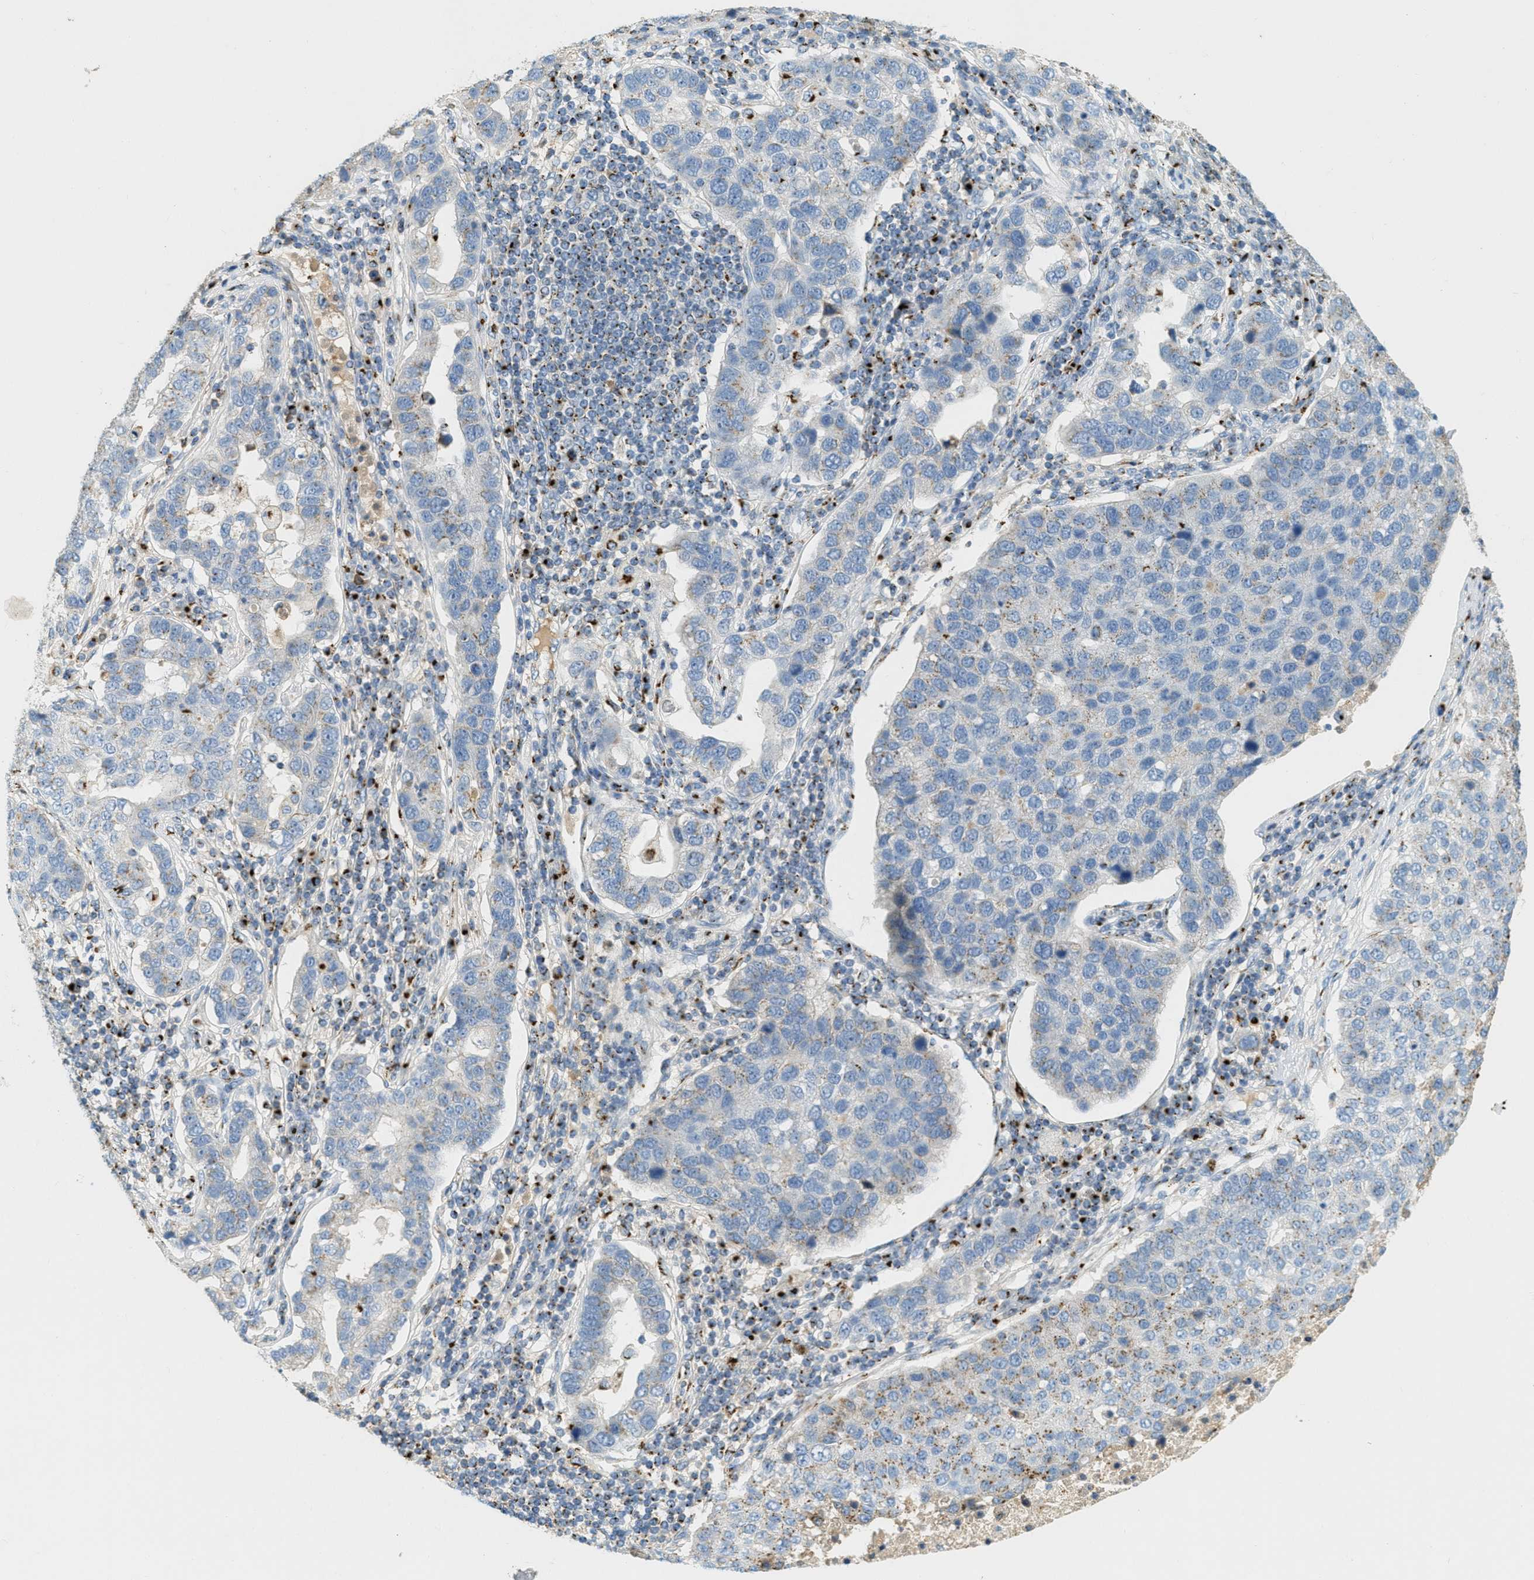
{"staining": {"intensity": "moderate", "quantity": "<25%", "location": "cytoplasmic/membranous"}, "tissue": "pancreatic cancer", "cell_type": "Tumor cells", "image_type": "cancer", "snomed": [{"axis": "morphology", "description": "Adenocarcinoma, NOS"}, {"axis": "topography", "description": "Pancreas"}], "caption": "Protein expression analysis of pancreatic adenocarcinoma demonstrates moderate cytoplasmic/membranous staining in approximately <25% of tumor cells. The staining was performed using DAB, with brown indicating positive protein expression. Nuclei are stained blue with hematoxylin.", "gene": "ENTPD4", "patient": {"sex": "female", "age": 61}}